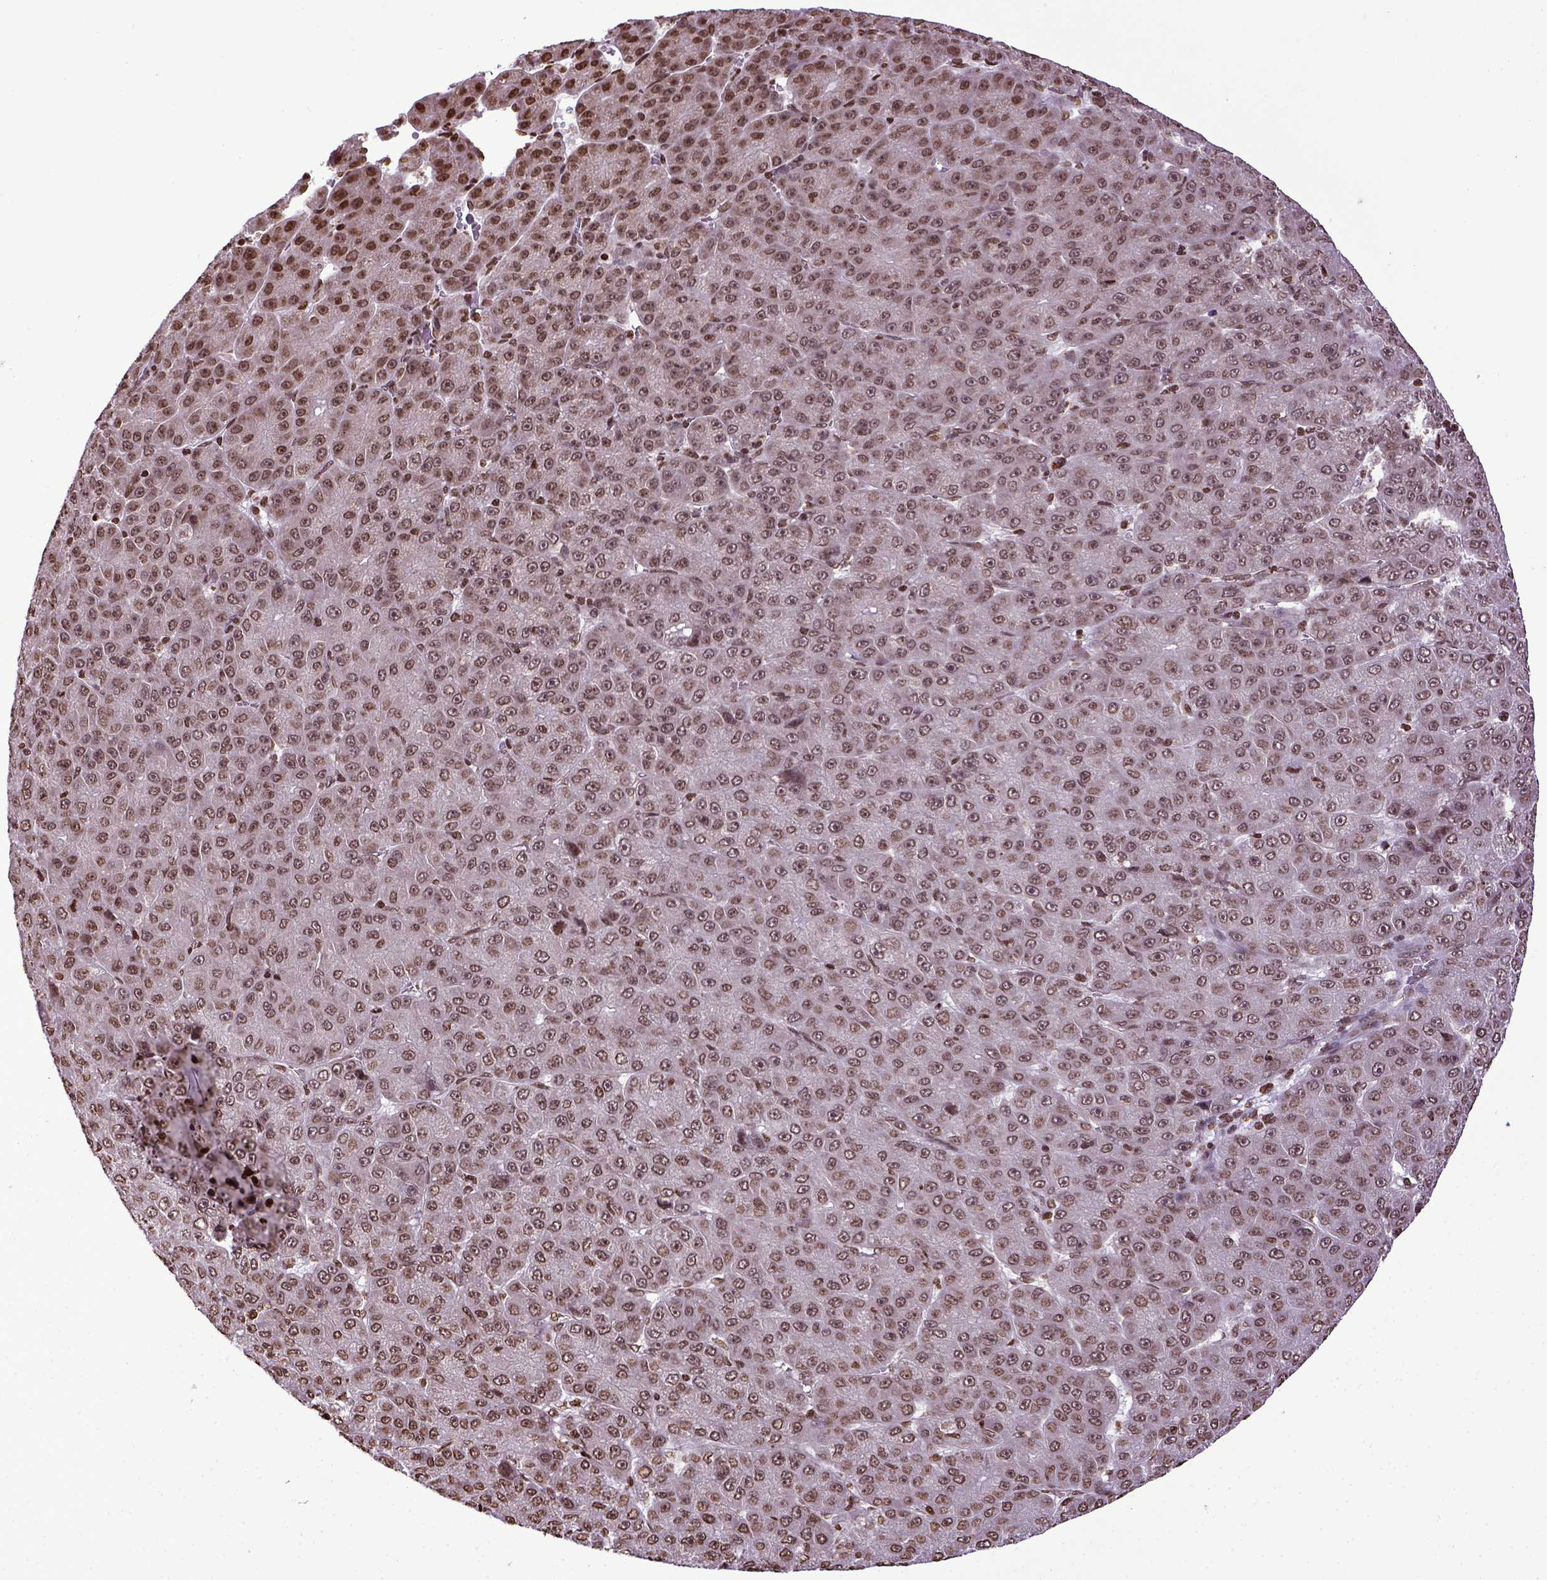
{"staining": {"intensity": "moderate", "quantity": ">75%", "location": "nuclear"}, "tissue": "liver cancer", "cell_type": "Tumor cells", "image_type": "cancer", "snomed": [{"axis": "morphology", "description": "Carcinoma, Hepatocellular, NOS"}, {"axis": "topography", "description": "Liver"}], "caption": "Immunohistochemical staining of liver hepatocellular carcinoma reveals medium levels of moderate nuclear protein positivity in approximately >75% of tumor cells. The staining was performed using DAB to visualize the protein expression in brown, while the nuclei were stained in blue with hematoxylin (Magnification: 20x).", "gene": "ZNF75D", "patient": {"sex": "male", "age": 67}}